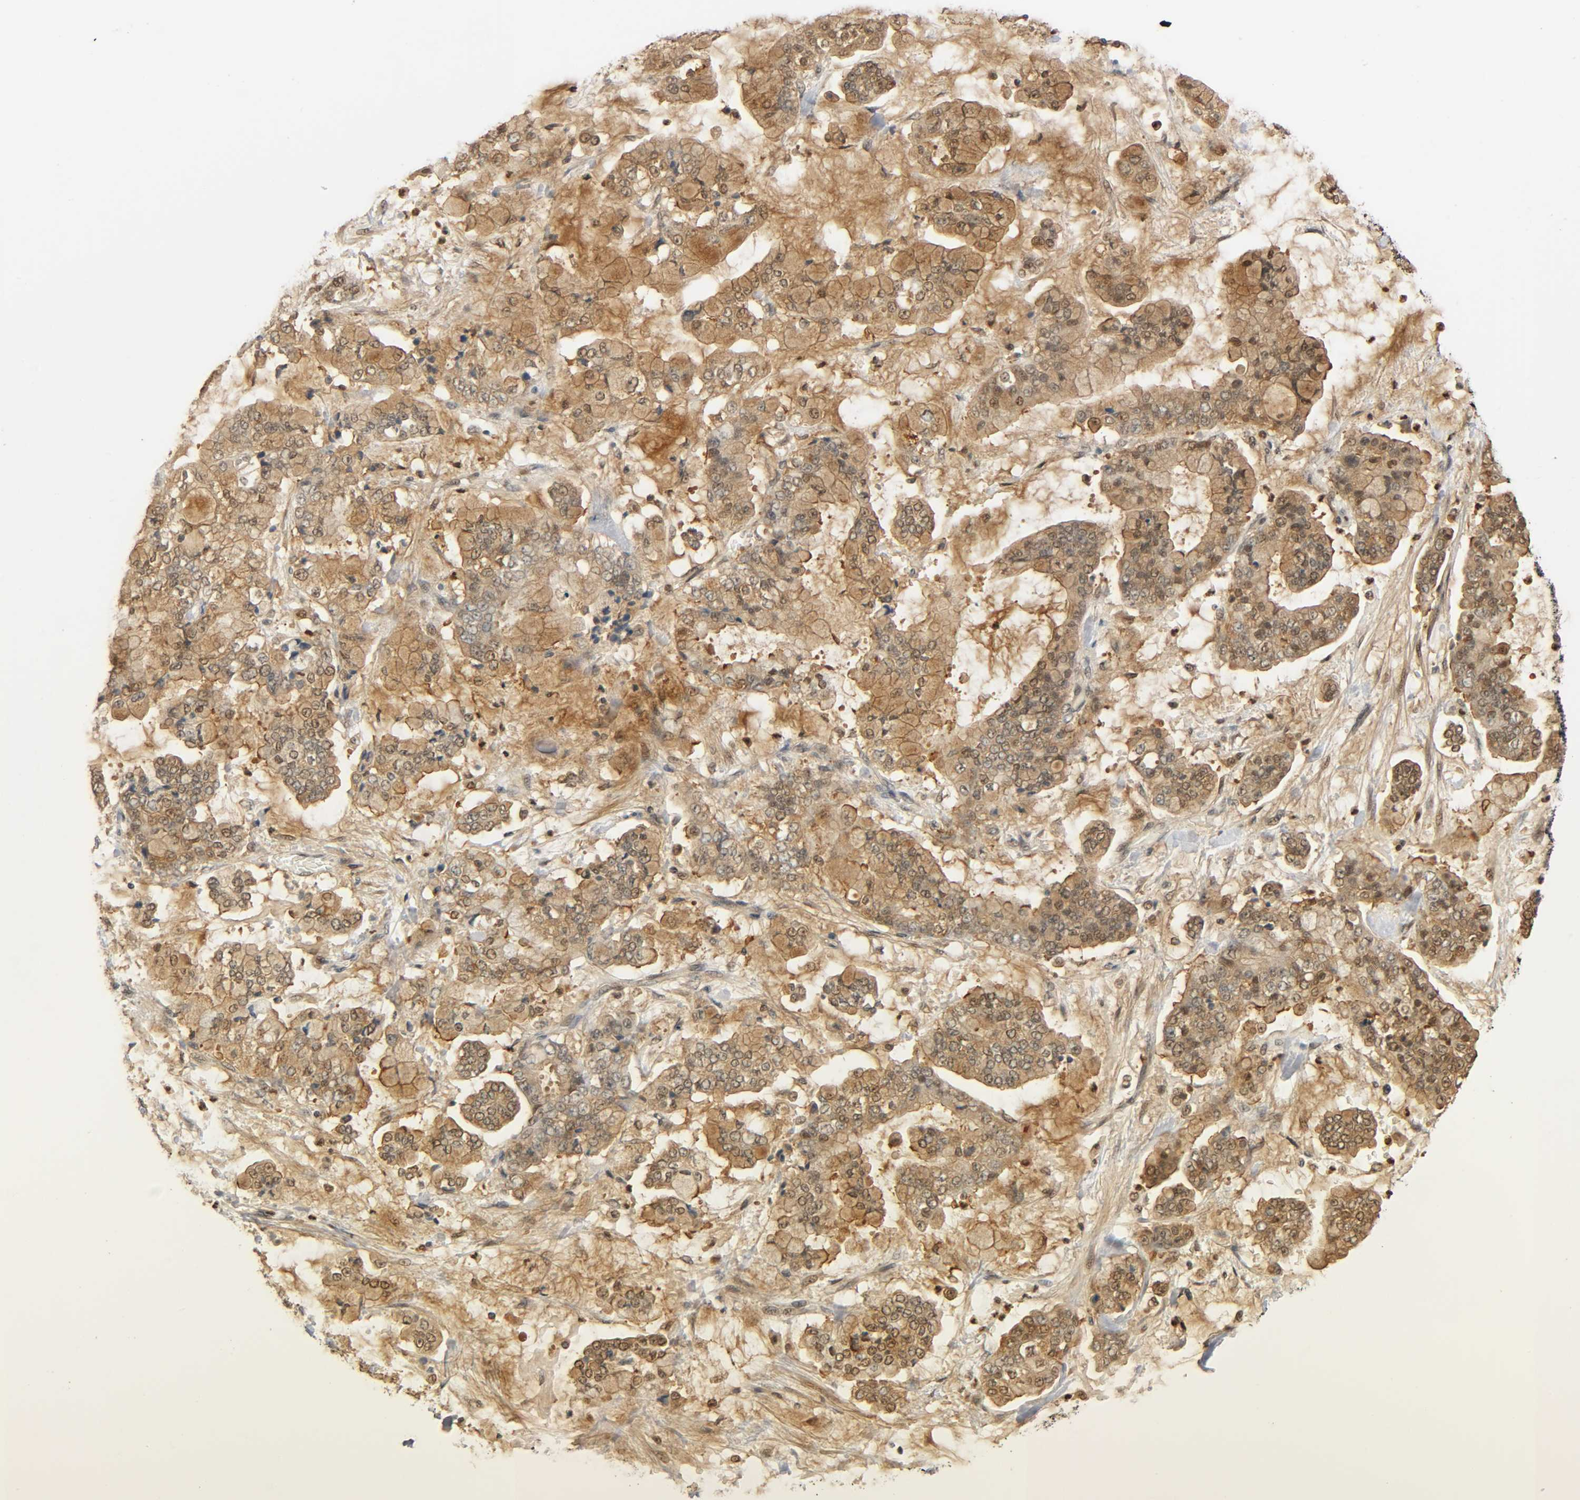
{"staining": {"intensity": "moderate", "quantity": ">75%", "location": "cytoplasmic/membranous,nuclear"}, "tissue": "stomach cancer", "cell_type": "Tumor cells", "image_type": "cancer", "snomed": [{"axis": "morphology", "description": "Normal tissue, NOS"}, {"axis": "morphology", "description": "Adenocarcinoma, NOS"}, {"axis": "topography", "description": "Stomach, upper"}, {"axis": "topography", "description": "Stomach"}], "caption": "Brown immunohistochemical staining in human stomach cancer (adenocarcinoma) reveals moderate cytoplasmic/membranous and nuclear staining in approximately >75% of tumor cells. The protein is shown in brown color, while the nuclei are stained blue.", "gene": "ZFPM2", "patient": {"sex": "male", "age": 76}}